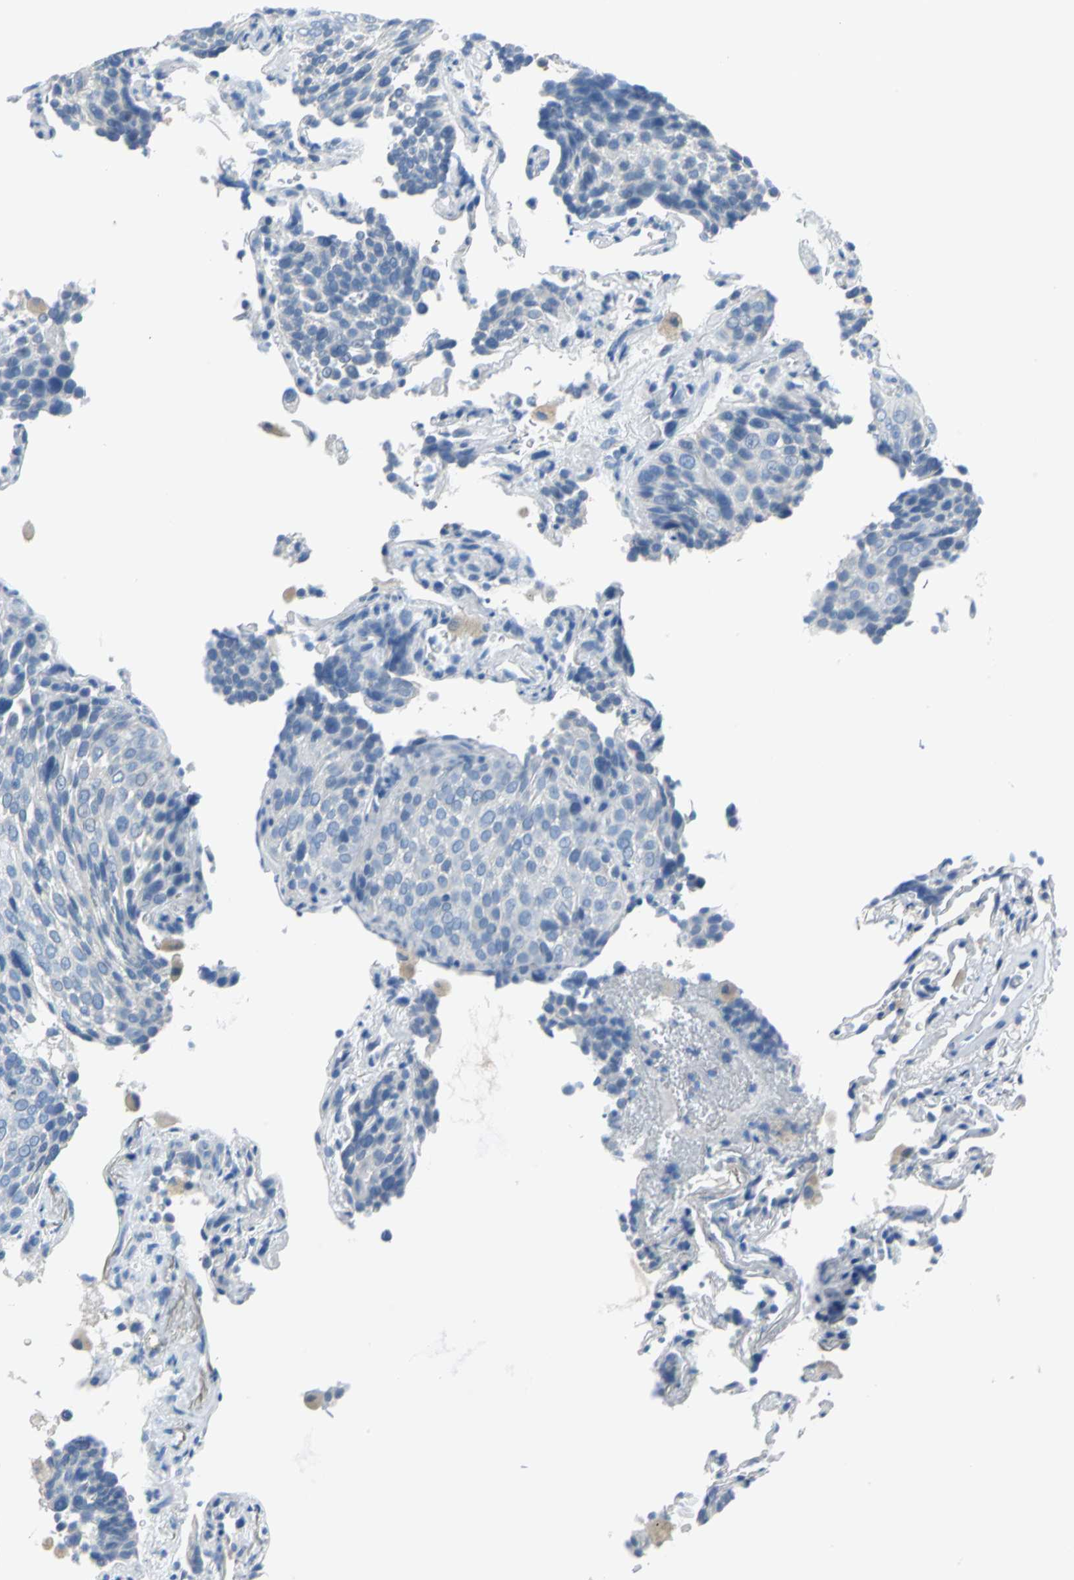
{"staining": {"intensity": "negative", "quantity": "none", "location": "none"}, "tissue": "lung cancer", "cell_type": "Tumor cells", "image_type": "cancer", "snomed": [{"axis": "morphology", "description": "Squamous cell carcinoma, NOS"}, {"axis": "topography", "description": "Lung"}], "caption": "An immunohistochemistry (IHC) photomicrograph of lung cancer is shown. There is no staining in tumor cells of lung cancer.", "gene": "PKLR", "patient": {"sex": "male", "age": 54}}